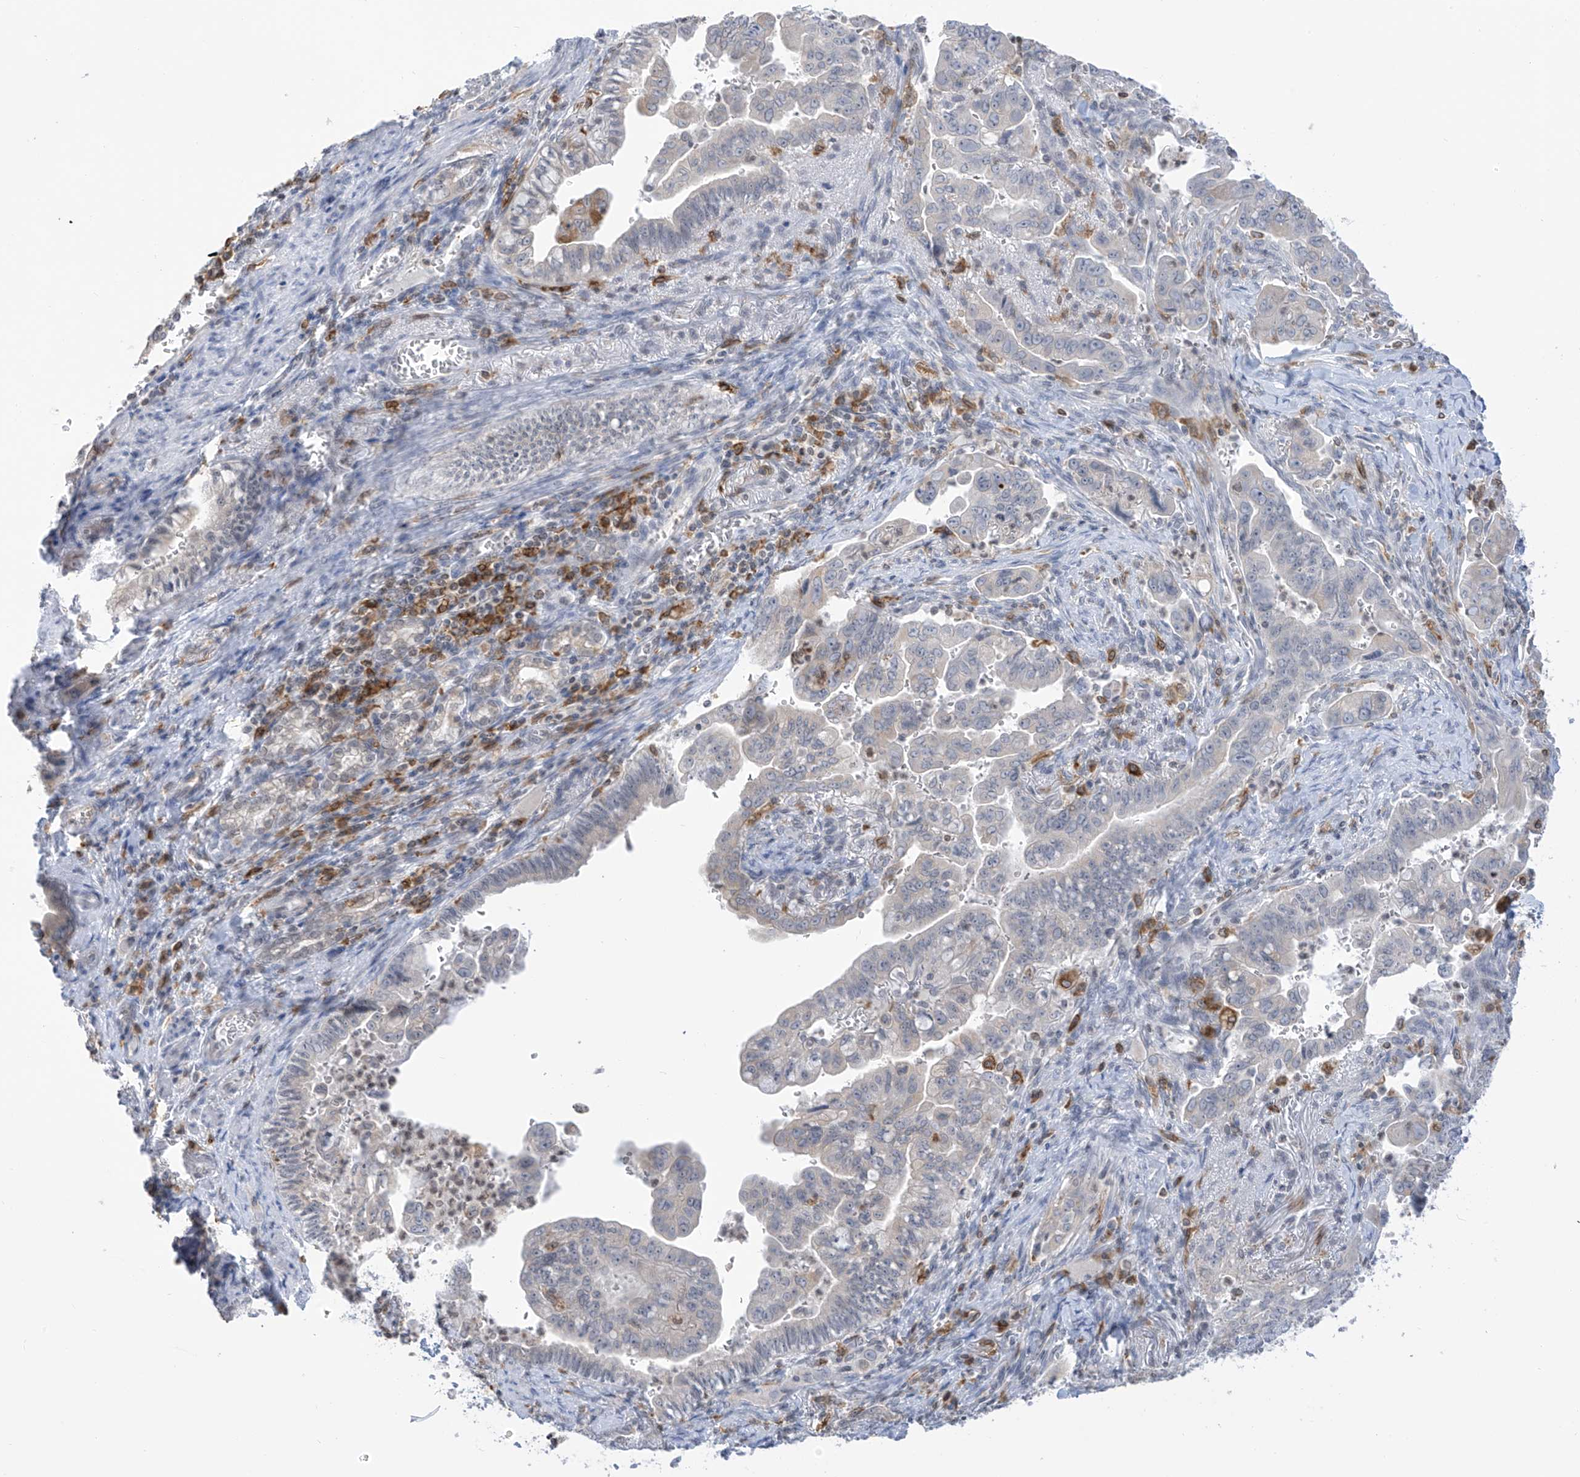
{"staining": {"intensity": "negative", "quantity": "none", "location": "none"}, "tissue": "pancreatic cancer", "cell_type": "Tumor cells", "image_type": "cancer", "snomed": [{"axis": "morphology", "description": "Adenocarcinoma, NOS"}, {"axis": "topography", "description": "Pancreas"}], "caption": "The micrograph demonstrates no staining of tumor cells in pancreatic adenocarcinoma. (DAB immunohistochemistry with hematoxylin counter stain).", "gene": "TBXAS1", "patient": {"sex": "male", "age": 70}}